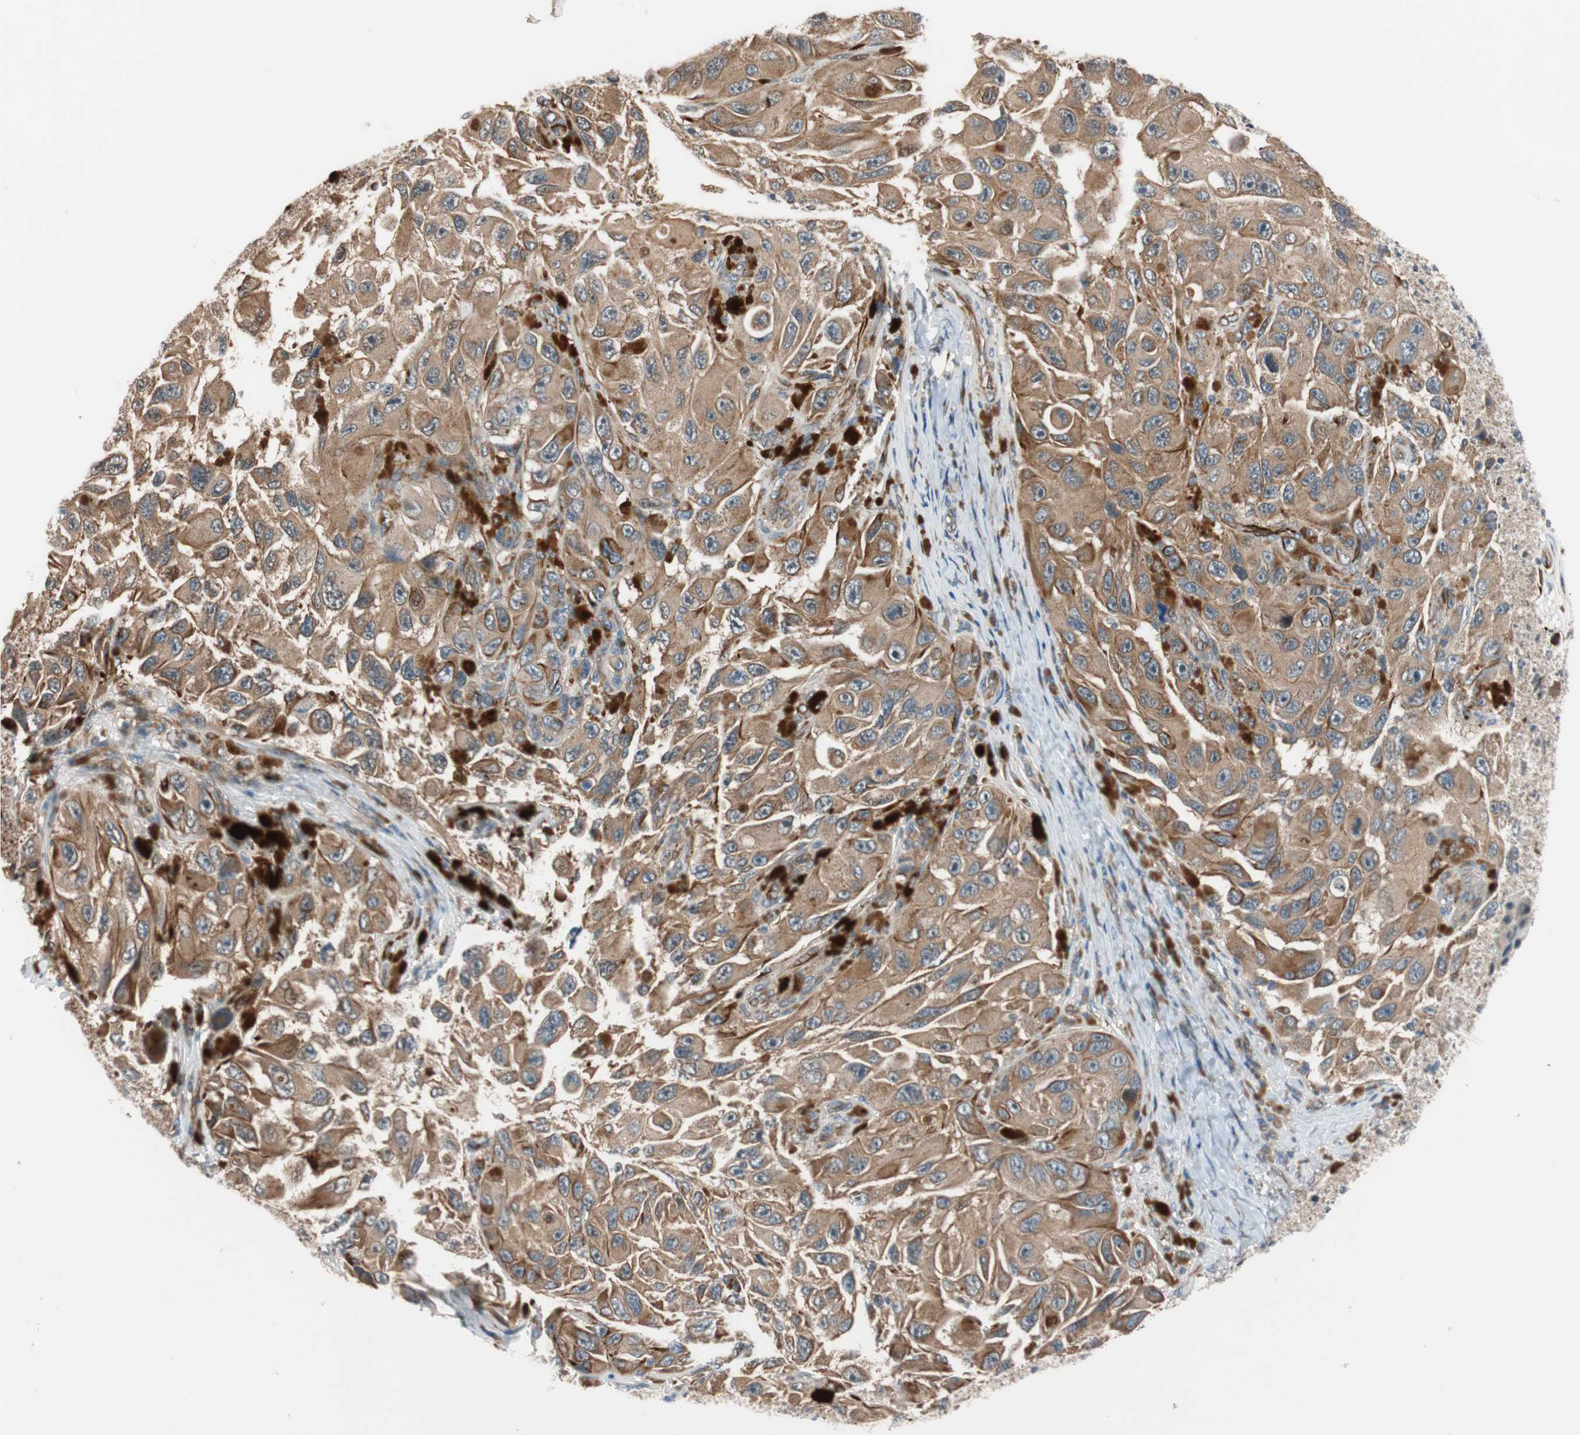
{"staining": {"intensity": "moderate", "quantity": ">75%", "location": "cytoplasmic/membranous"}, "tissue": "melanoma", "cell_type": "Tumor cells", "image_type": "cancer", "snomed": [{"axis": "morphology", "description": "Malignant melanoma, NOS"}, {"axis": "topography", "description": "Skin"}], "caption": "Immunohistochemistry (IHC) photomicrograph of neoplastic tissue: human malignant melanoma stained using immunohistochemistry (IHC) demonstrates medium levels of moderate protein expression localized specifically in the cytoplasmic/membranous of tumor cells, appearing as a cytoplasmic/membranous brown color.", "gene": "PIK3R3", "patient": {"sex": "female", "age": 73}}